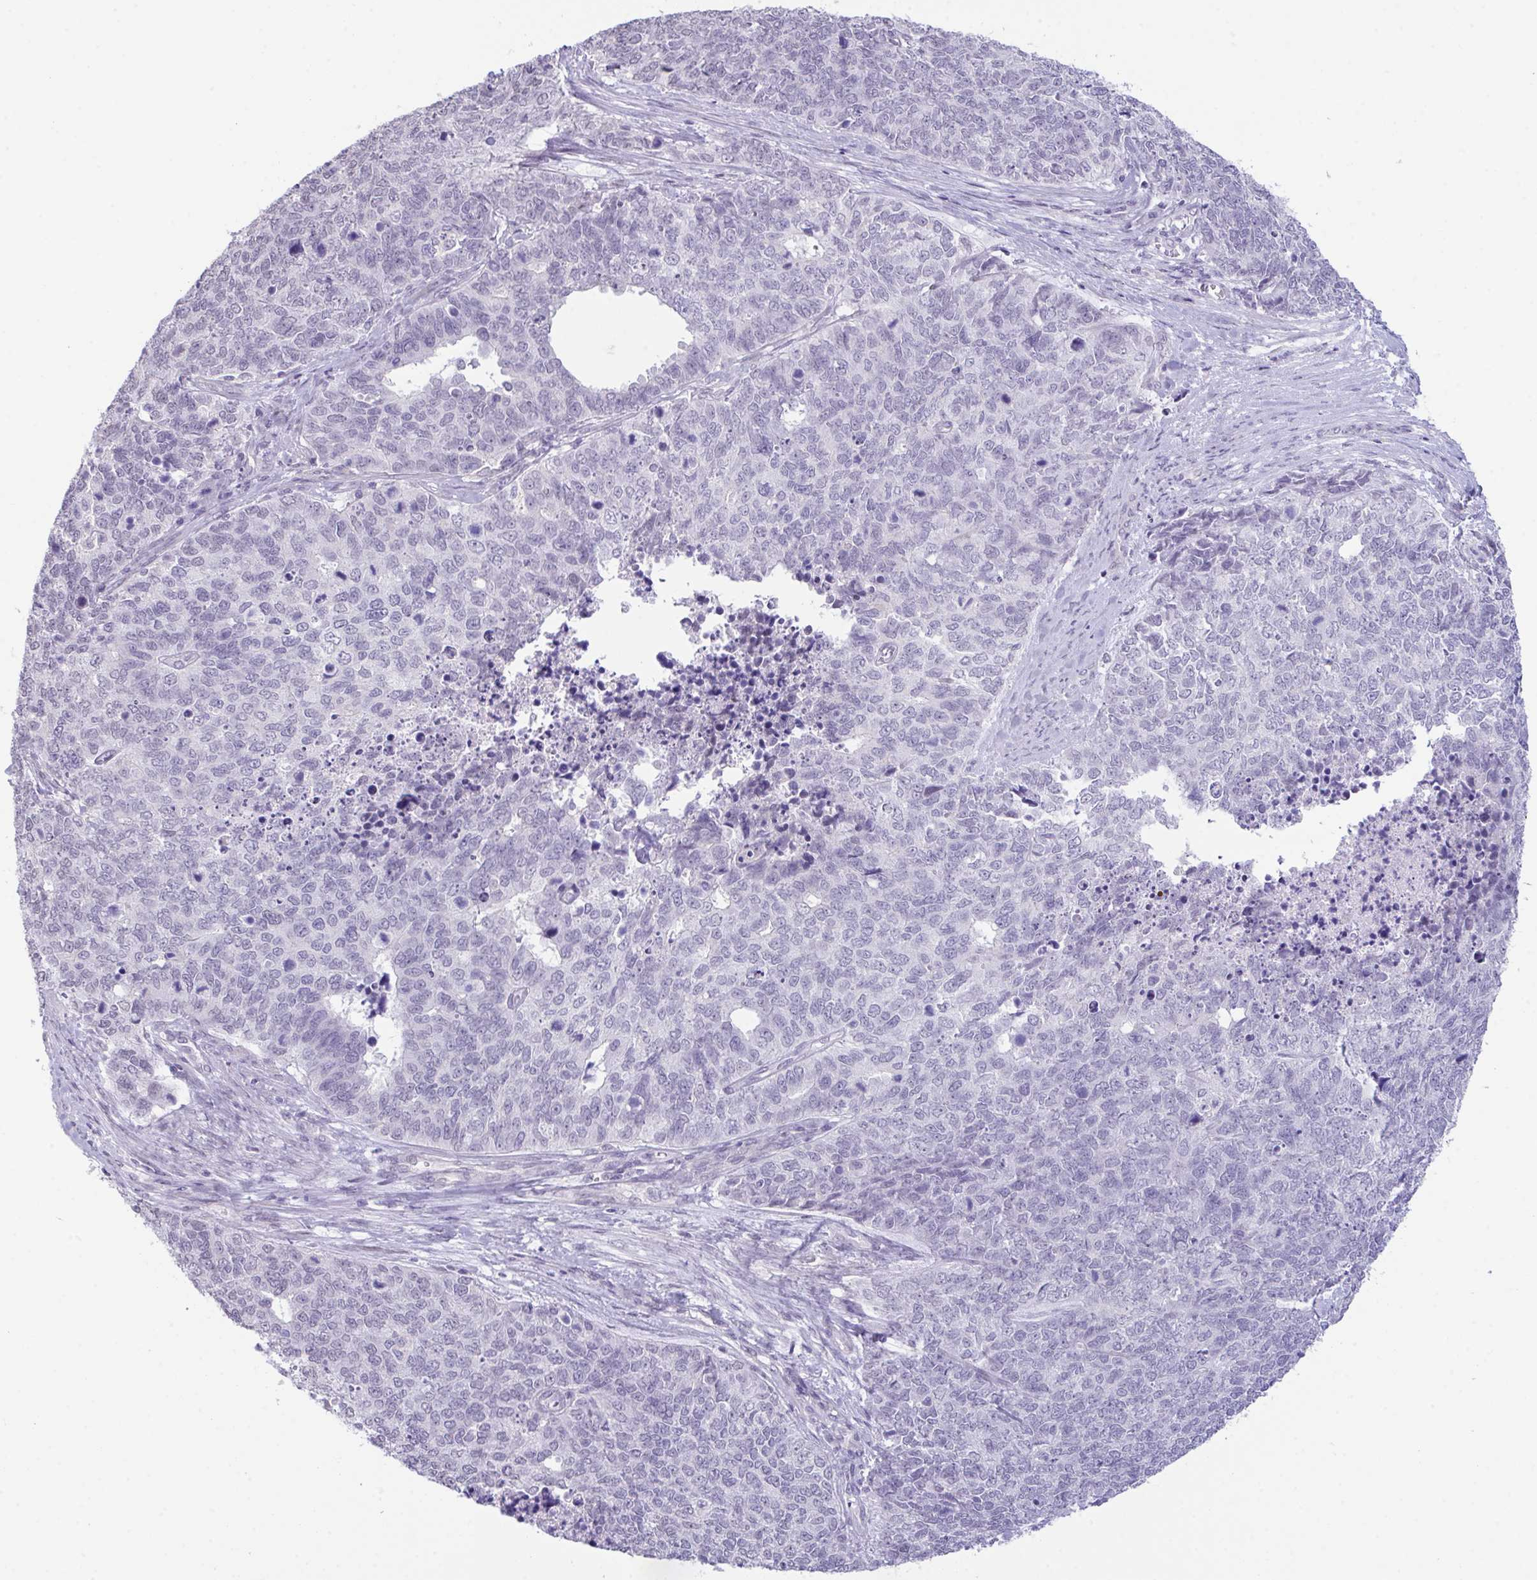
{"staining": {"intensity": "negative", "quantity": "none", "location": "none"}, "tissue": "cervical cancer", "cell_type": "Tumor cells", "image_type": "cancer", "snomed": [{"axis": "morphology", "description": "Adenocarcinoma, NOS"}, {"axis": "topography", "description": "Cervix"}], "caption": "IHC photomicrograph of cervical cancer (adenocarcinoma) stained for a protein (brown), which exhibits no staining in tumor cells. Nuclei are stained in blue.", "gene": "ATP6V0D2", "patient": {"sex": "female", "age": 63}}